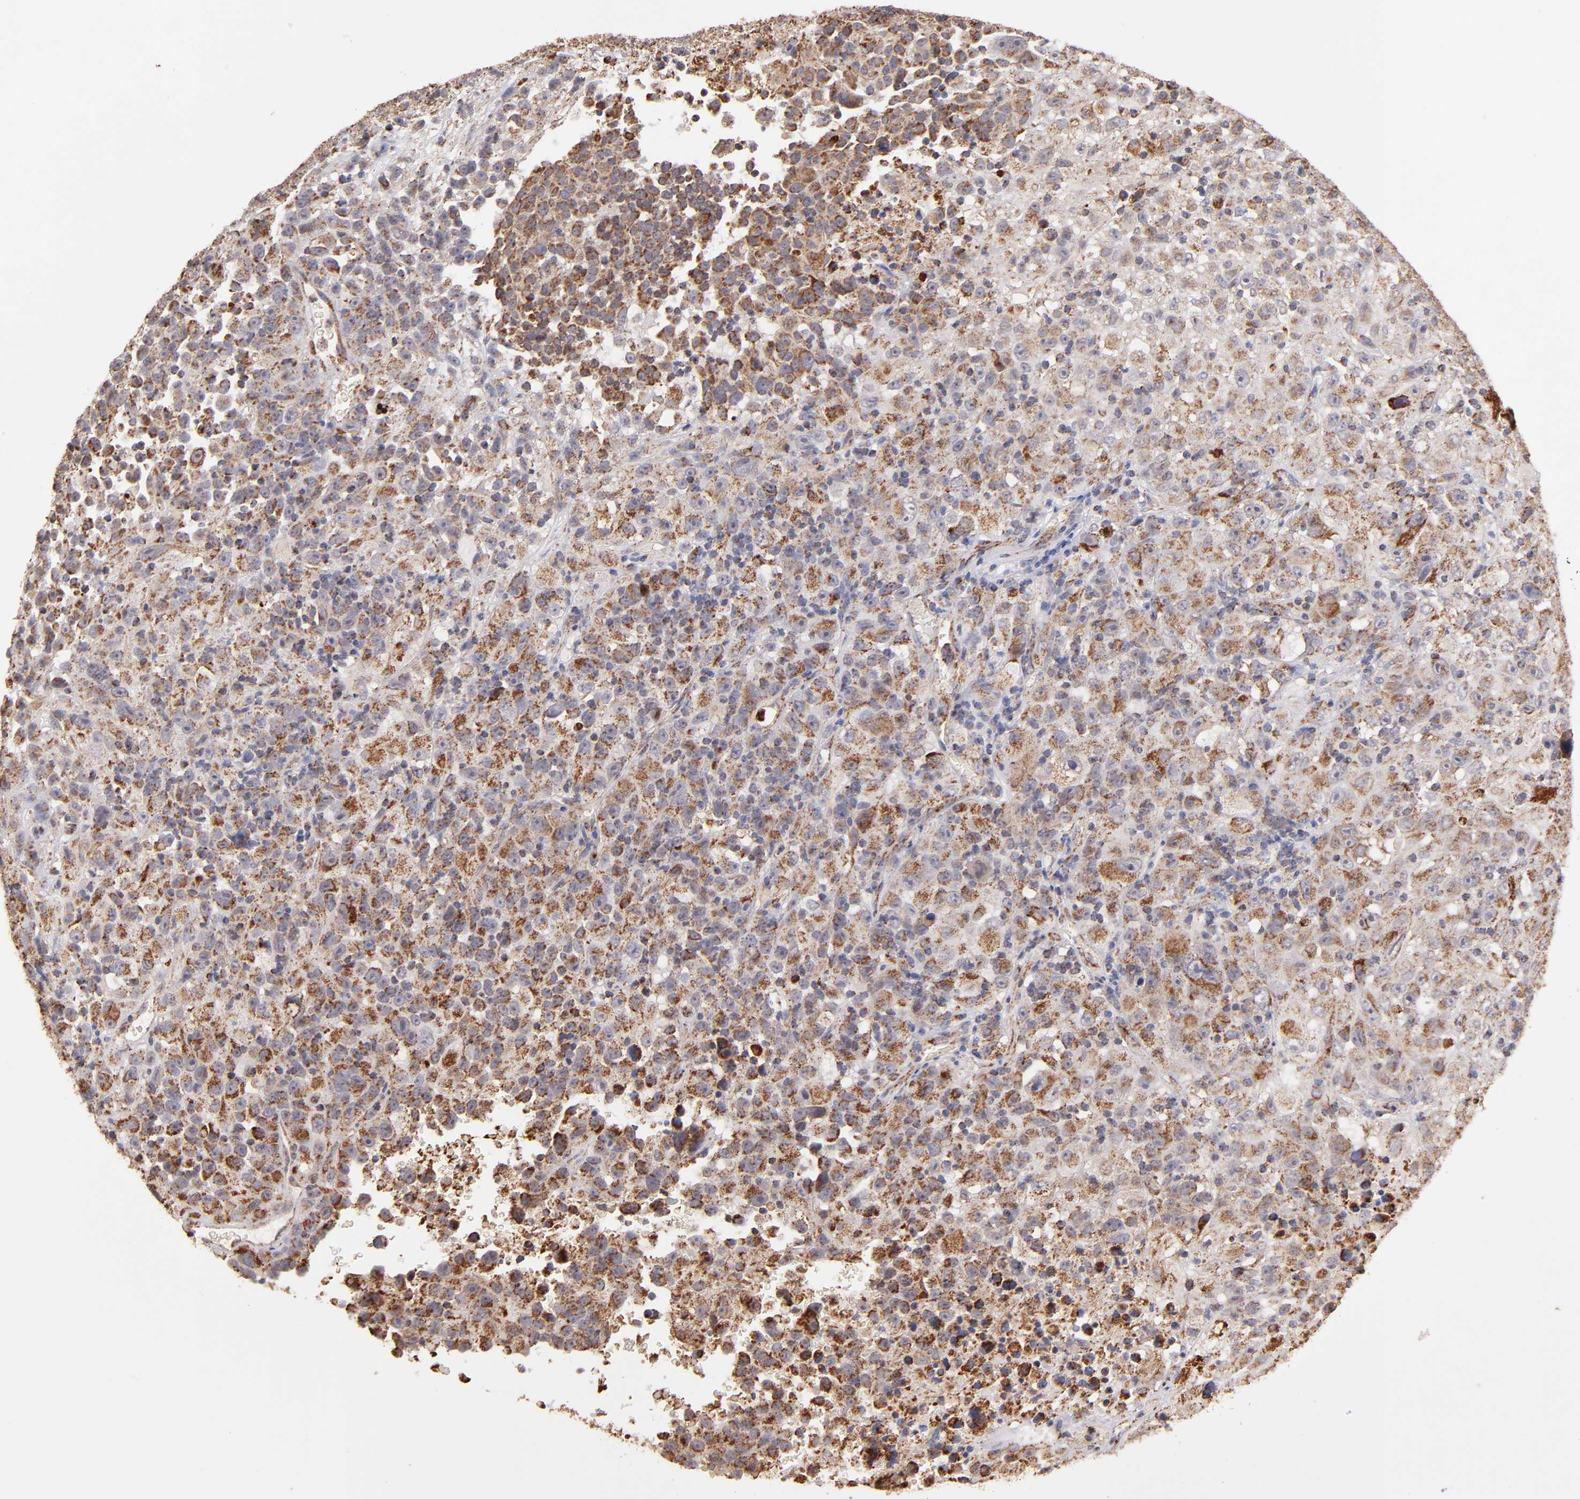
{"staining": {"intensity": "moderate", "quantity": ">75%", "location": "cytoplasmic/membranous"}, "tissue": "melanoma", "cell_type": "Tumor cells", "image_type": "cancer", "snomed": [{"axis": "morphology", "description": "Malignant melanoma, Metastatic site"}, {"axis": "topography", "description": "Cerebral cortex"}], "caption": "Immunohistochemistry photomicrograph of human melanoma stained for a protein (brown), which demonstrates medium levels of moderate cytoplasmic/membranous expression in about >75% of tumor cells.", "gene": "DLST", "patient": {"sex": "female", "age": 52}}